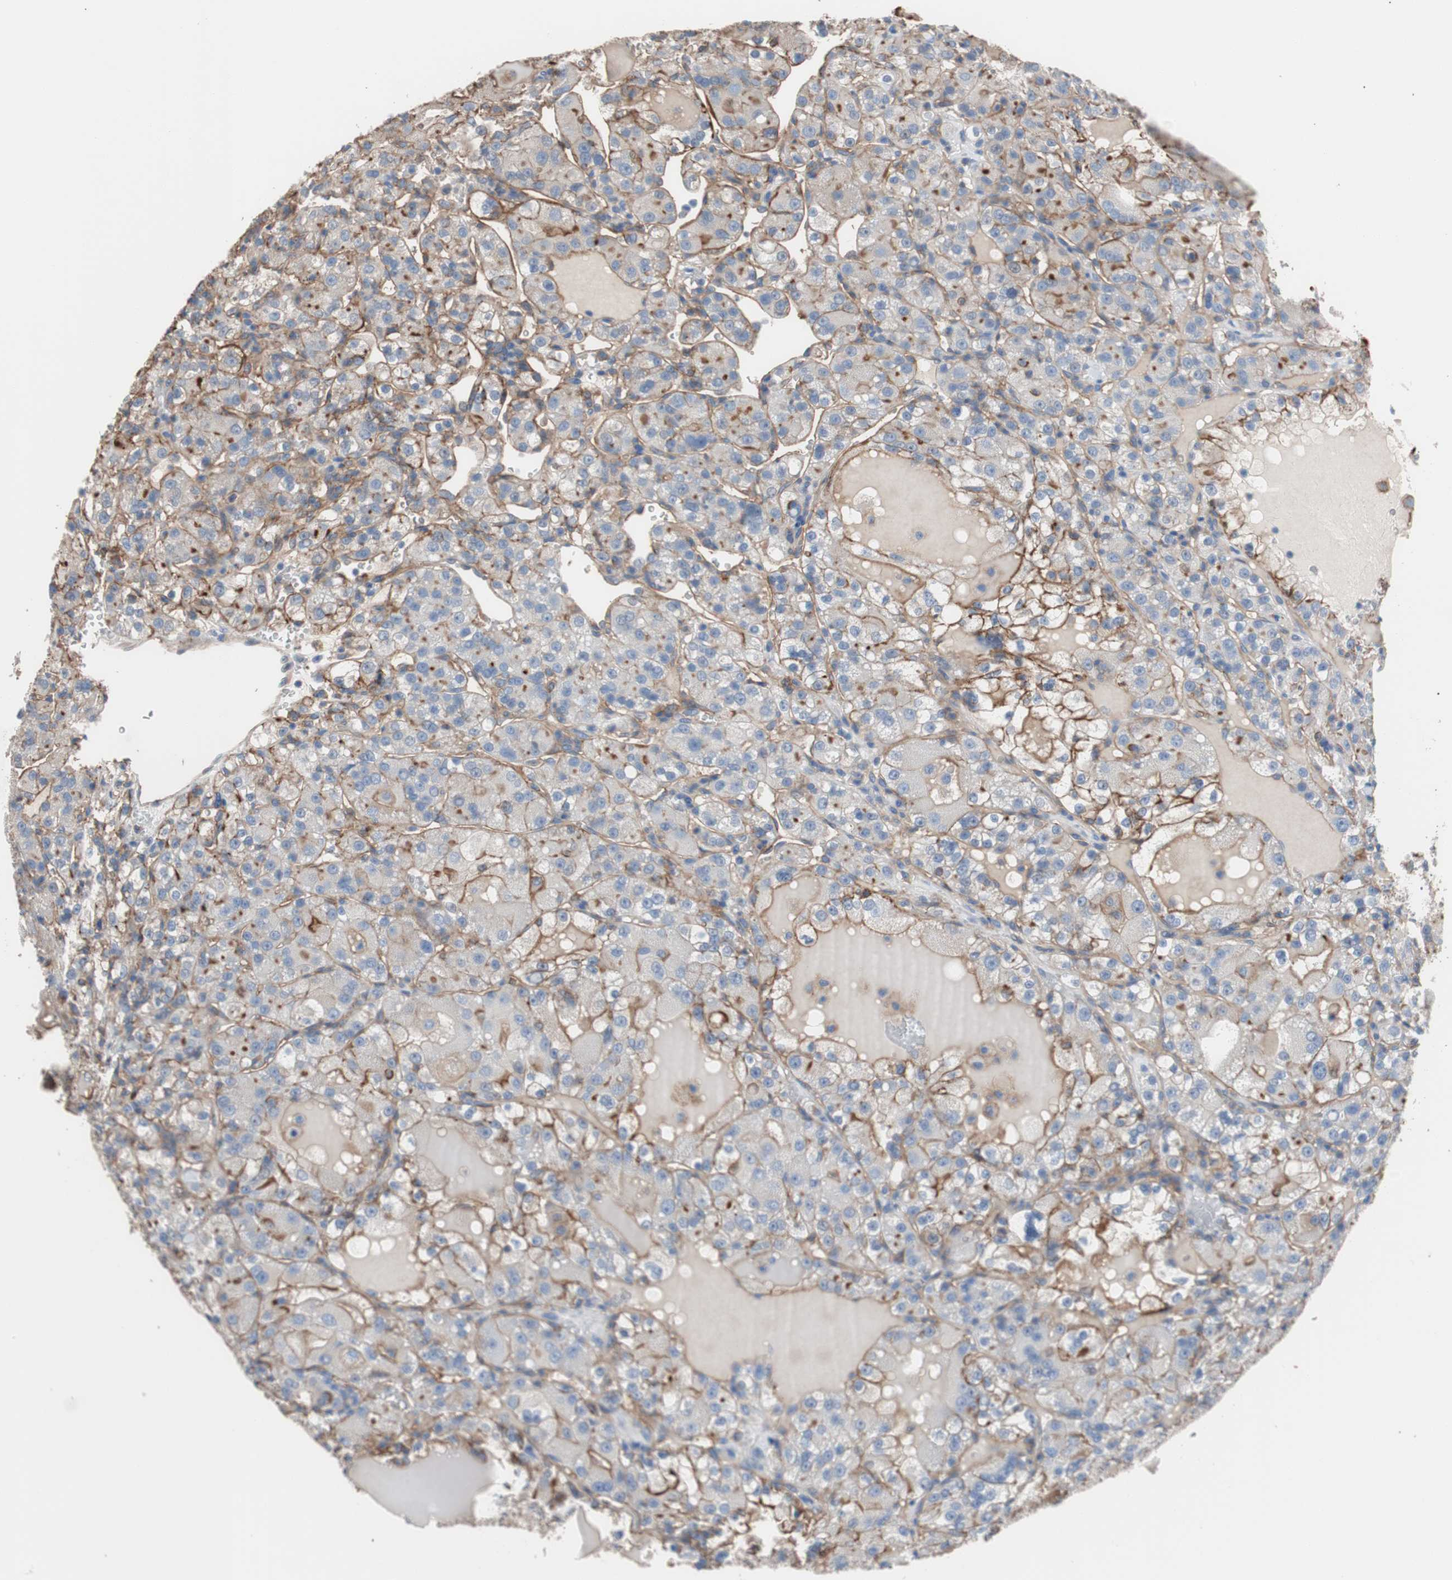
{"staining": {"intensity": "moderate", "quantity": "<25%", "location": "cytoplasmic/membranous"}, "tissue": "renal cancer", "cell_type": "Tumor cells", "image_type": "cancer", "snomed": [{"axis": "morphology", "description": "Normal tissue, NOS"}, {"axis": "morphology", "description": "Adenocarcinoma, NOS"}, {"axis": "topography", "description": "Kidney"}], "caption": "The image reveals staining of adenocarcinoma (renal), revealing moderate cytoplasmic/membranous protein staining (brown color) within tumor cells.", "gene": "CD81", "patient": {"sex": "male", "age": 61}}